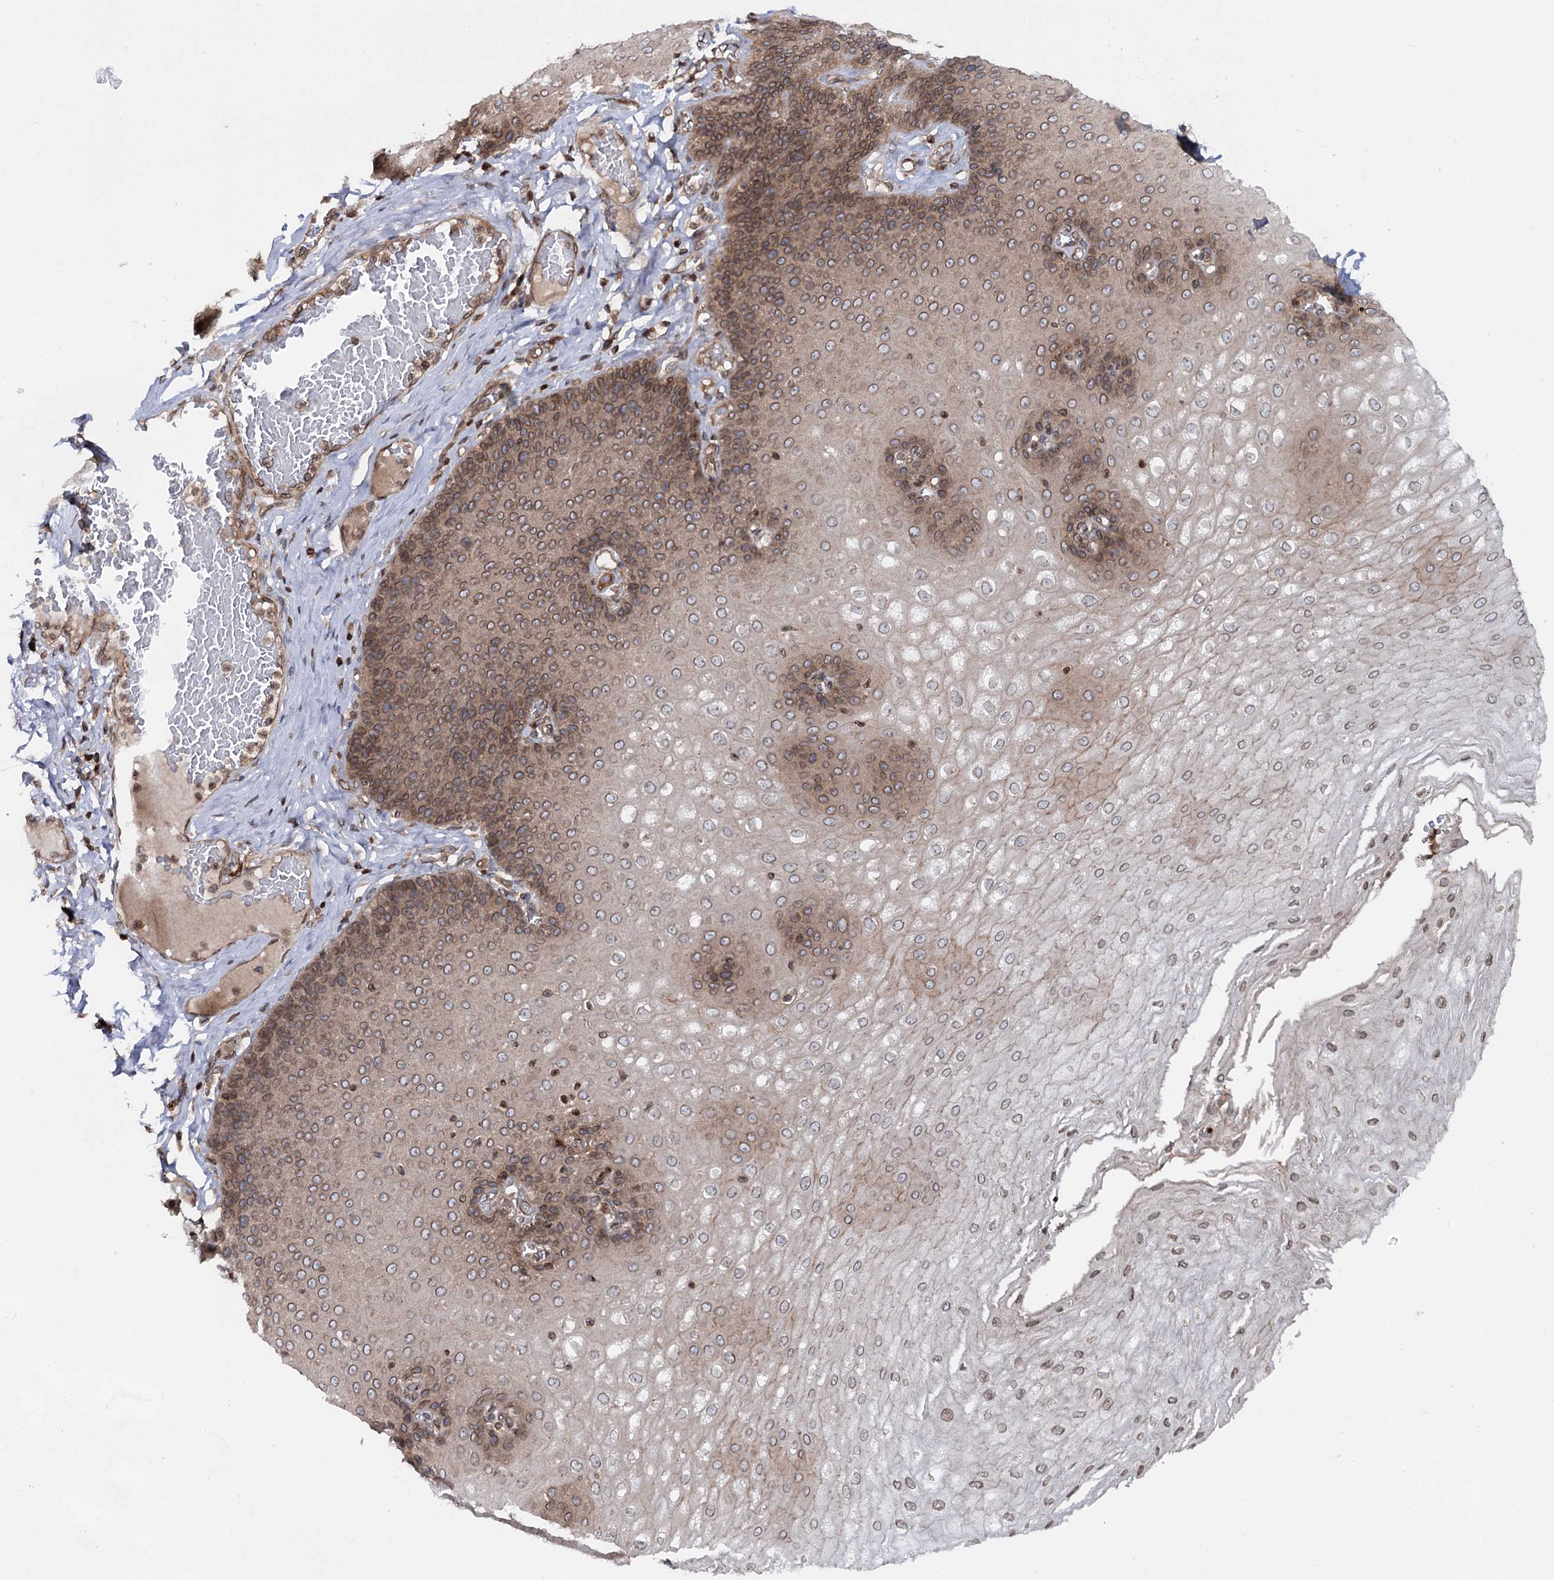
{"staining": {"intensity": "moderate", "quantity": ">75%", "location": "cytoplasmic/membranous,nuclear"}, "tissue": "esophagus", "cell_type": "Squamous epithelial cells", "image_type": "normal", "snomed": [{"axis": "morphology", "description": "Normal tissue, NOS"}, {"axis": "topography", "description": "Esophagus"}], "caption": "Protein staining reveals moderate cytoplasmic/membranous,nuclear positivity in about >75% of squamous epithelial cells in benign esophagus.", "gene": "FGFR1OP2", "patient": {"sex": "male", "age": 60}}